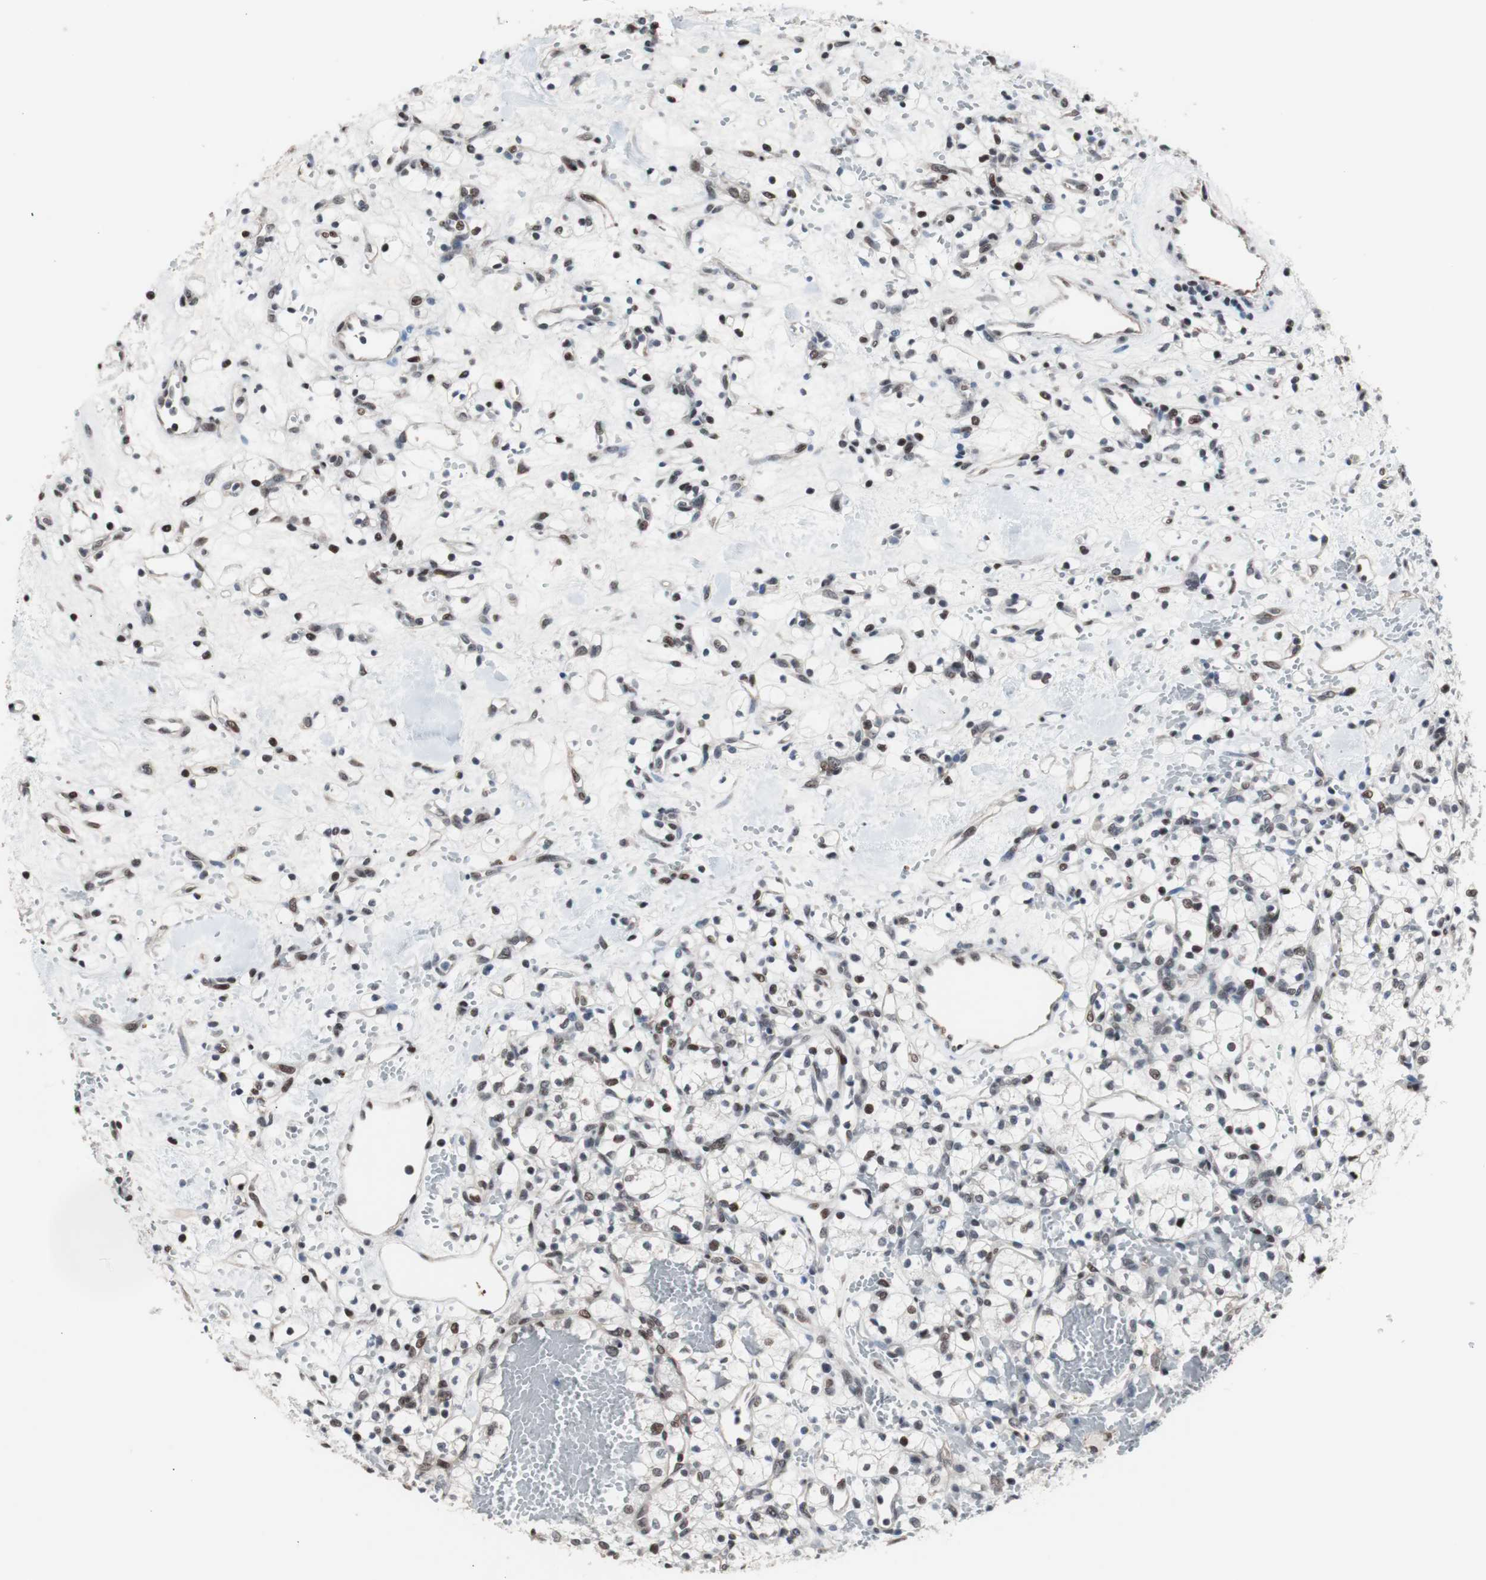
{"staining": {"intensity": "moderate", "quantity": "25%-75%", "location": "nuclear"}, "tissue": "renal cancer", "cell_type": "Tumor cells", "image_type": "cancer", "snomed": [{"axis": "morphology", "description": "Adenocarcinoma, NOS"}, {"axis": "topography", "description": "Kidney"}], "caption": "Immunohistochemical staining of adenocarcinoma (renal) displays medium levels of moderate nuclear positivity in about 25%-75% of tumor cells.", "gene": "POGZ", "patient": {"sex": "female", "age": 60}}